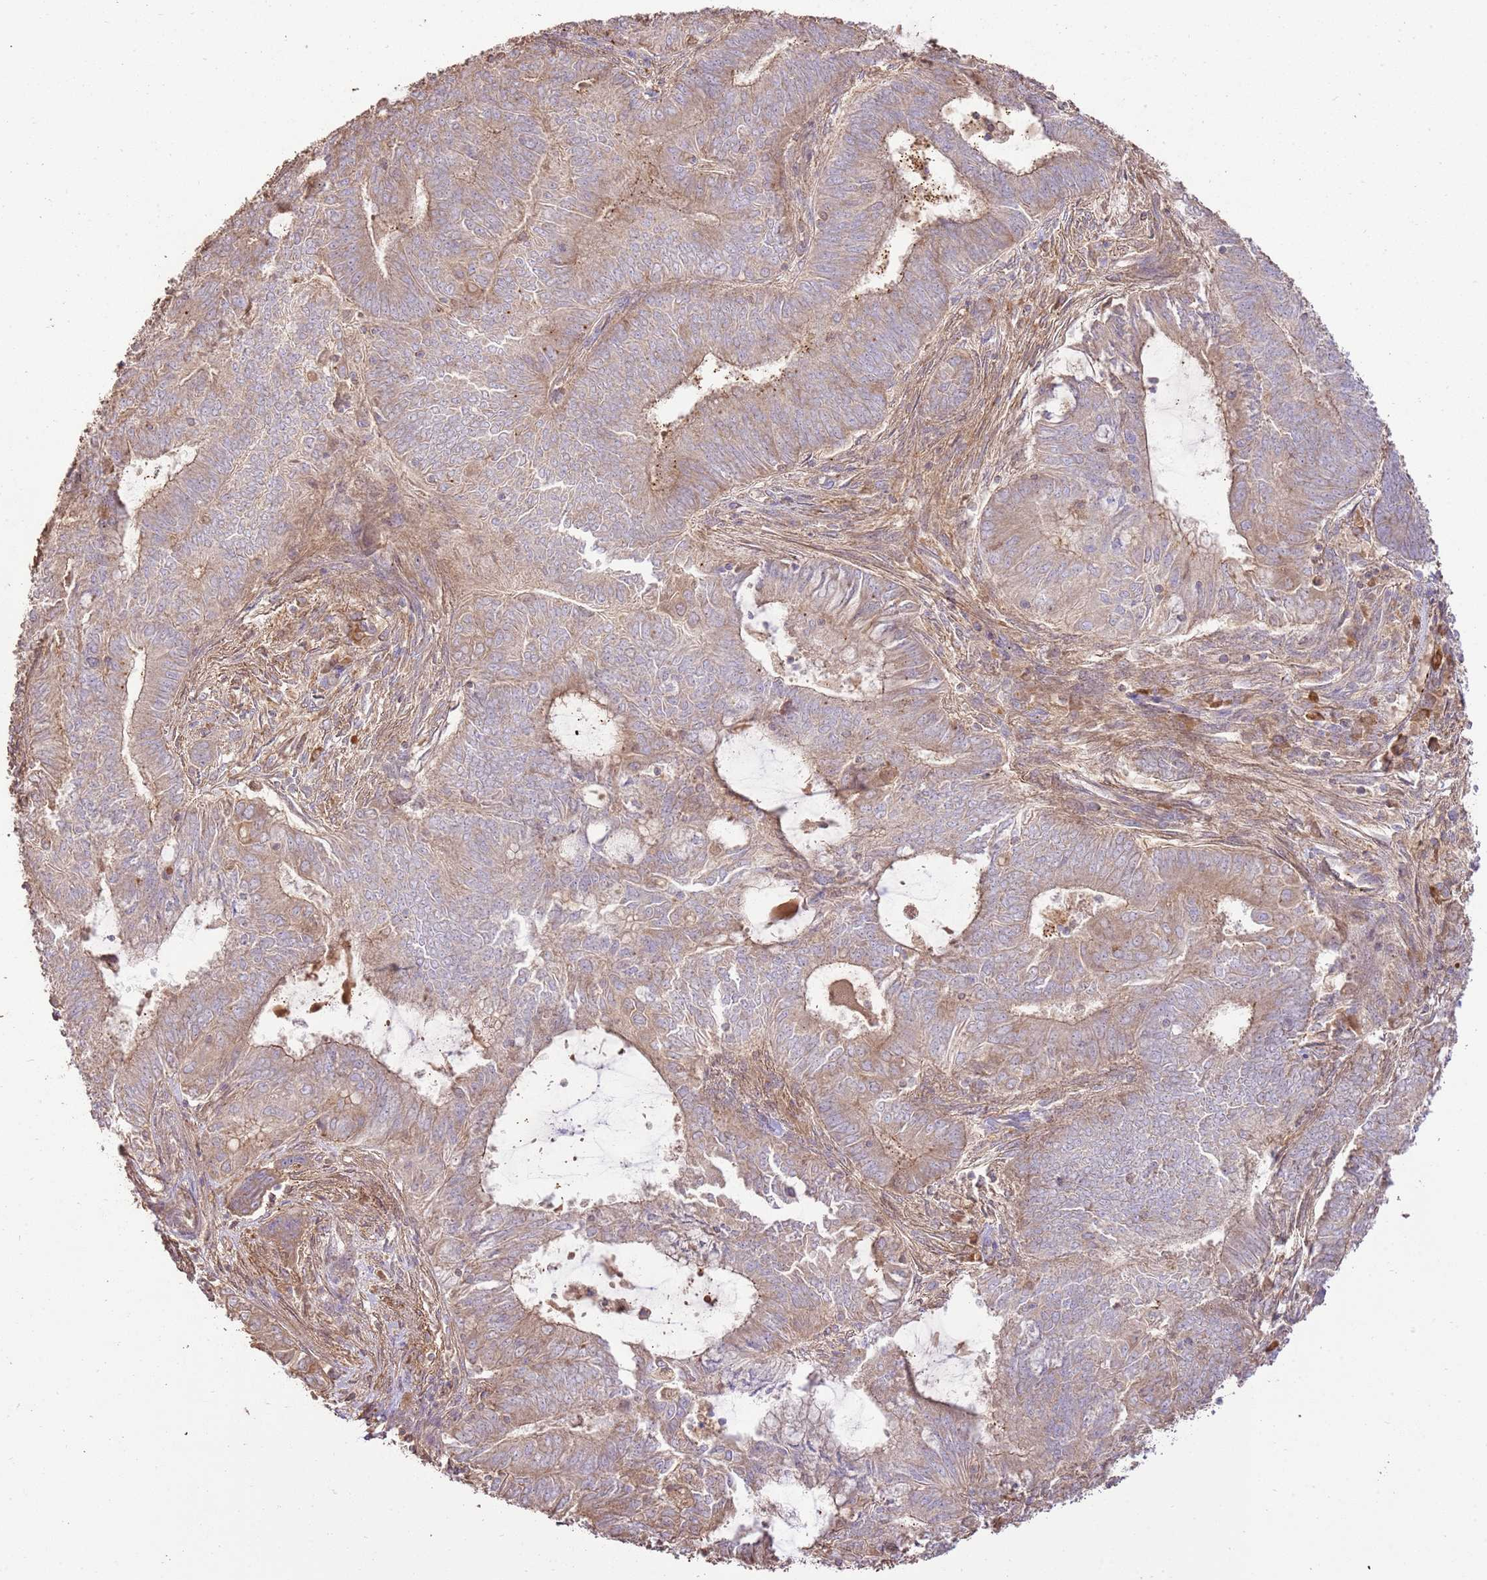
{"staining": {"intensity": "weak", "quantity": "25%-75%", "location": "cytoplasmic/membranous"}, "tissue": "endometrial cancer", "cell_type": "Tumor cells", "image_type": "cancer", "snomed": [{"axis": "morphology", "description": "Adenocarcinoma, NOS"}, {"axis": "topography", "description": "Endometrium"}], "caption": "A histopathology image showing weak cytoplasmic/membranous expression in approximately 25%-75% of tumor cells in adenocarcinoma (endometrial), as visualized by brown immunohistochemical staining.", "gene": "CEP55", "patient": {"sex": "female", "age": 62}}